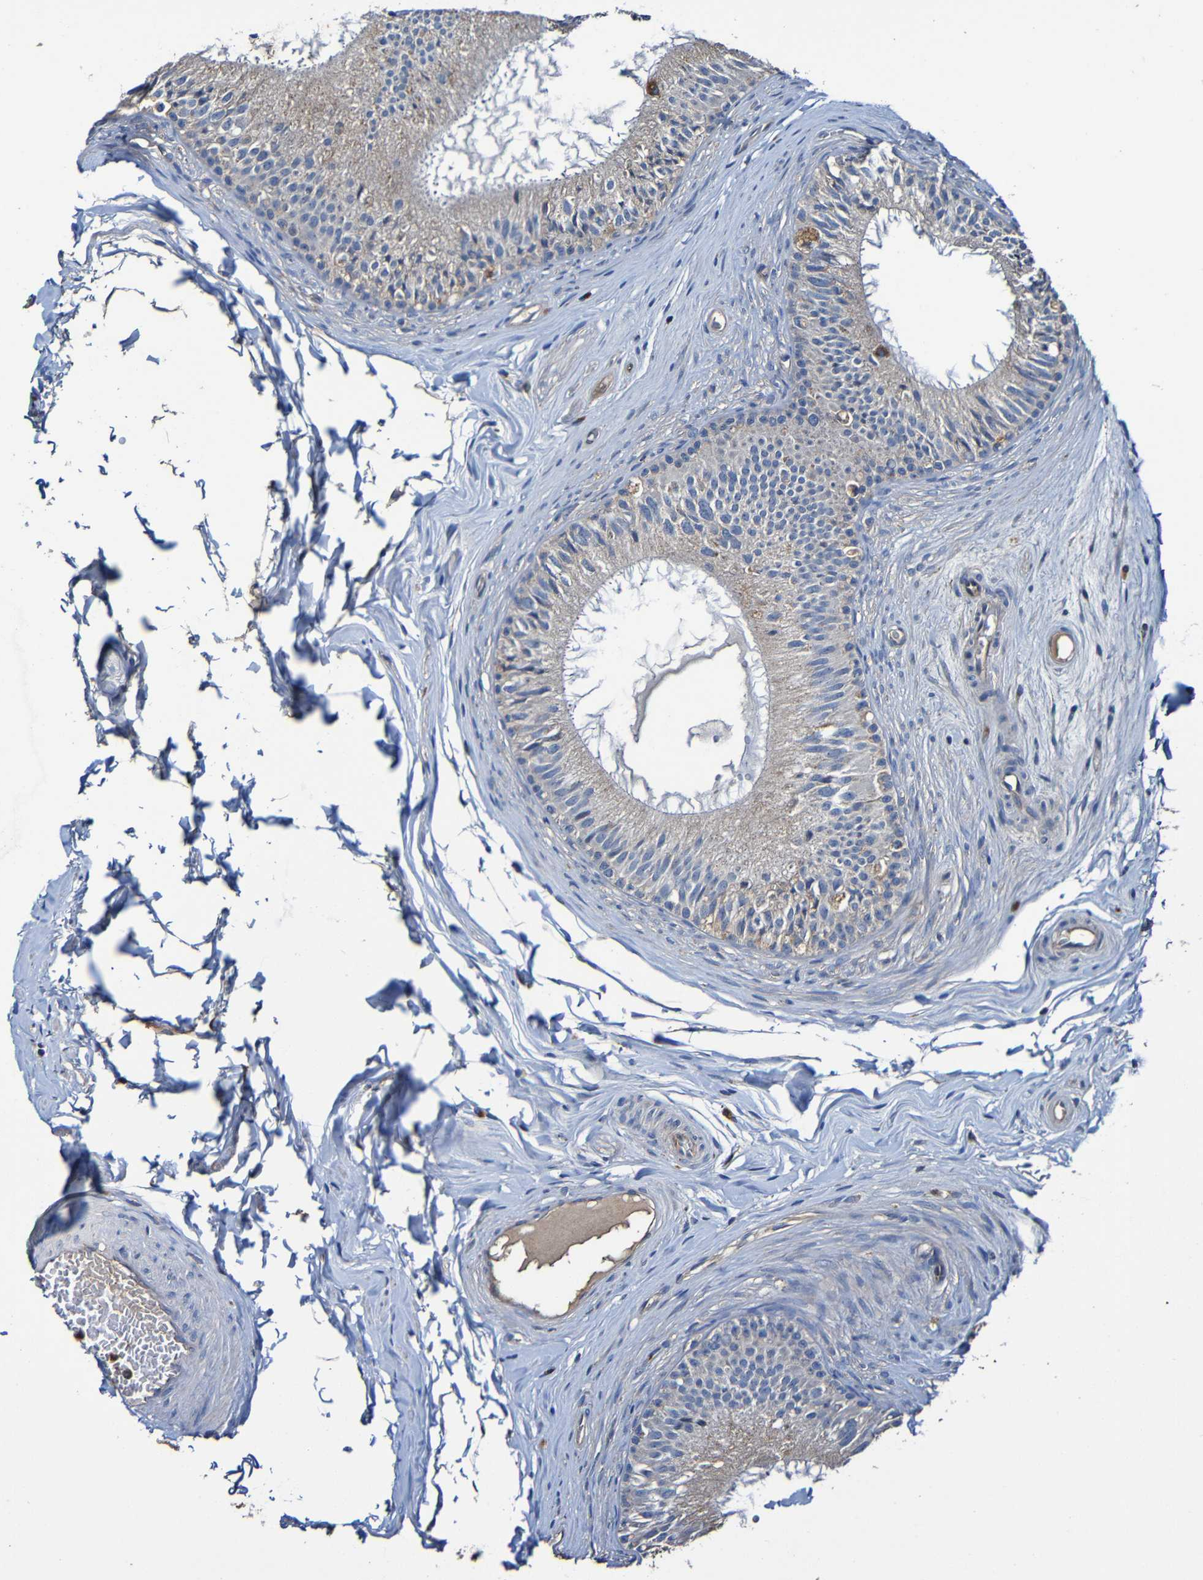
{"staining": {"intensity": "moderate", "quantity": ">75%", "location": "cytoplasmic/membranous"}, "tissue": "epididymis", "cell_type": "Glandular cells", "image_type": "normal", "snomed": [{"axis": "morphology", "description": "Normal tissue, NOS"}, {"axis": "topography", "description": "Testis"}, {"axis": "topography", "description": "Epididymis"}], "caption": "IHC of unremarkable human epididymis displays medium levels of moderate cytoplasmic/membranous expression in approximately >75% of glandular cells.", "gene": "ADAM15", "patient": {"sex": "male", "age": 36}}